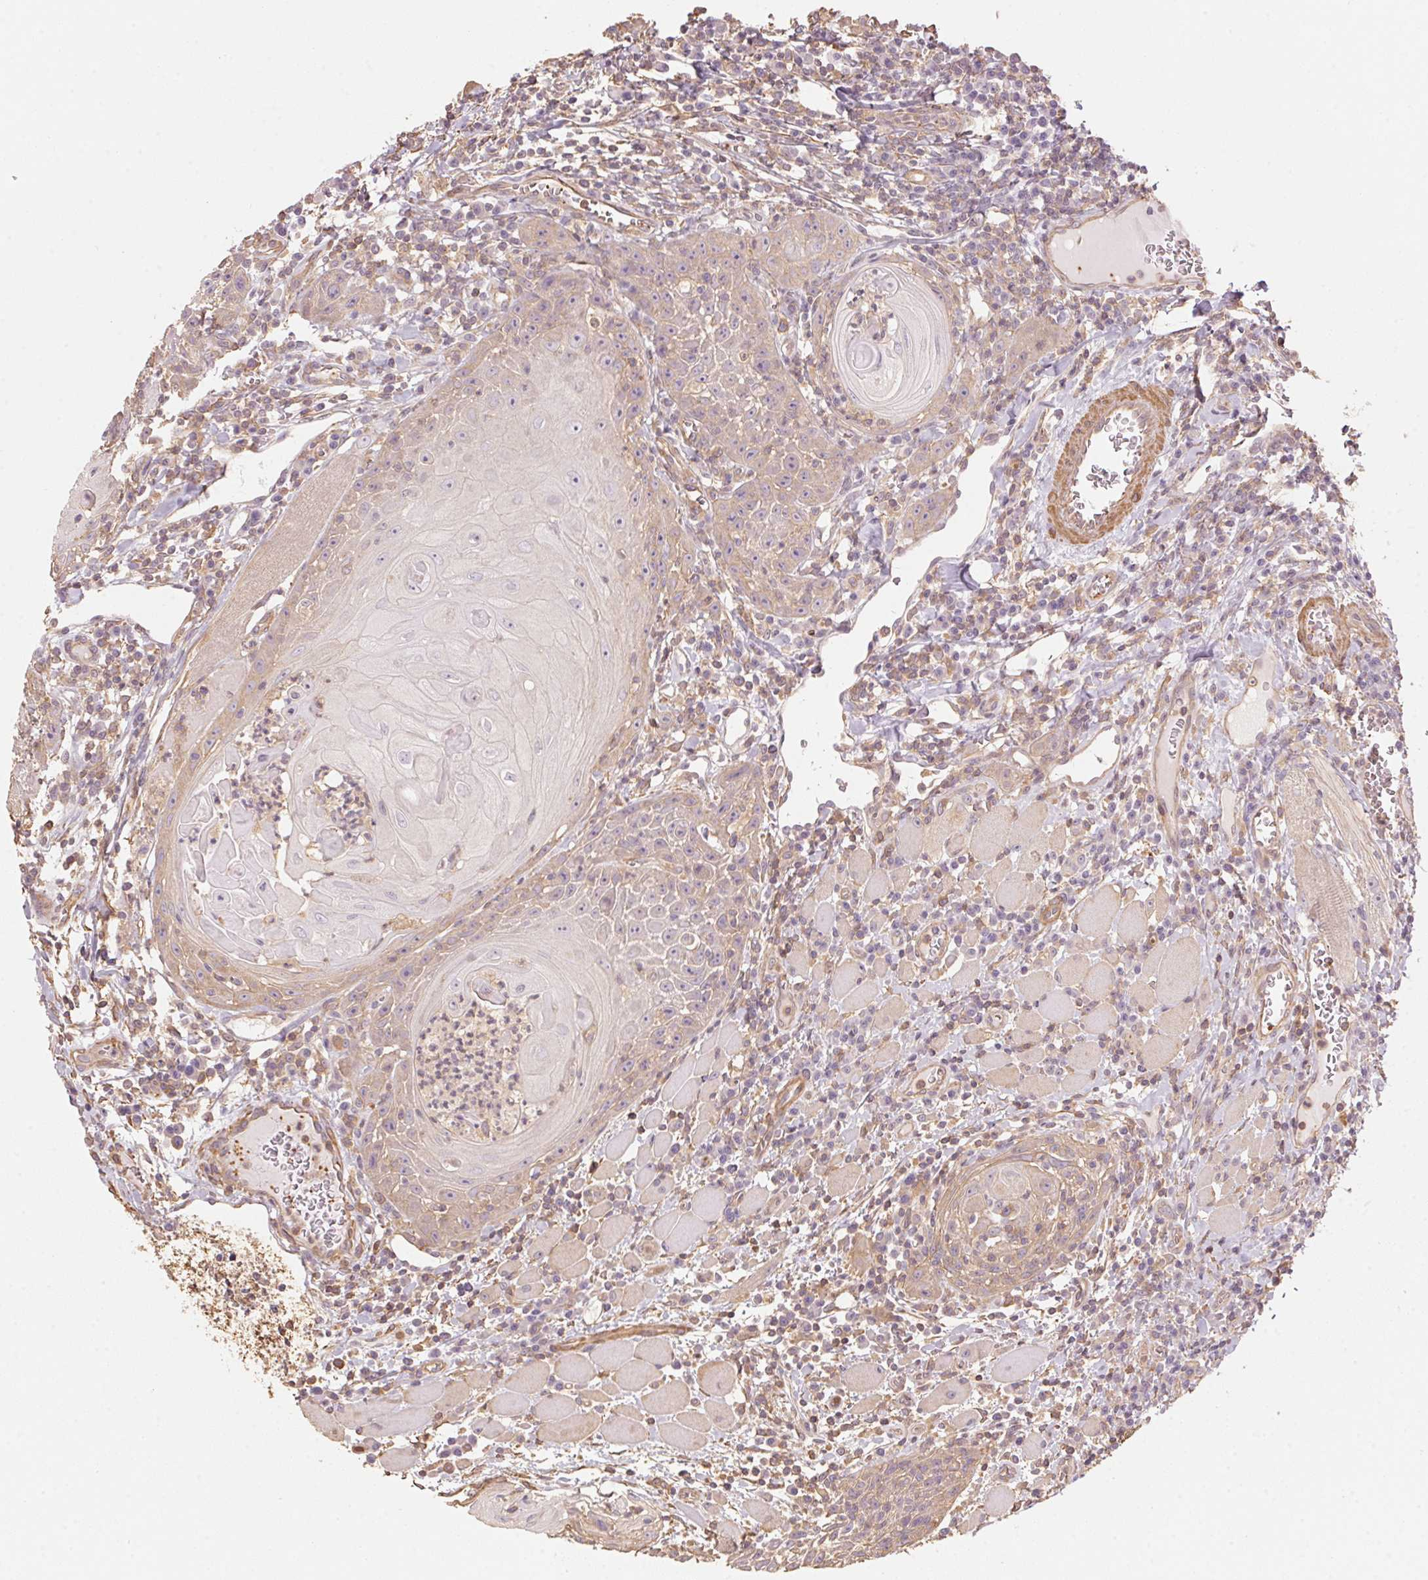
{"staining": {"intensity": "weak", "quantity": "<25%", "location": "cytoplasmic/membranous"}, "tissue": "head and neck cancer", "cell_type": "Tumor cells", "image_type": "cancer", "snomed": [{"axis": "morphology", "description": "Squamous cell carcinoma, NOS"}, {"axis": "topography", "description": "Head-Neck"}], "caption": "The immunohistochemistry histopathology image has no significant expression in tumor cells of head and neck squamous cell carcinoma tissue.", "gene": "QDPR", "patient": {"sex": "male", "age": 52}}